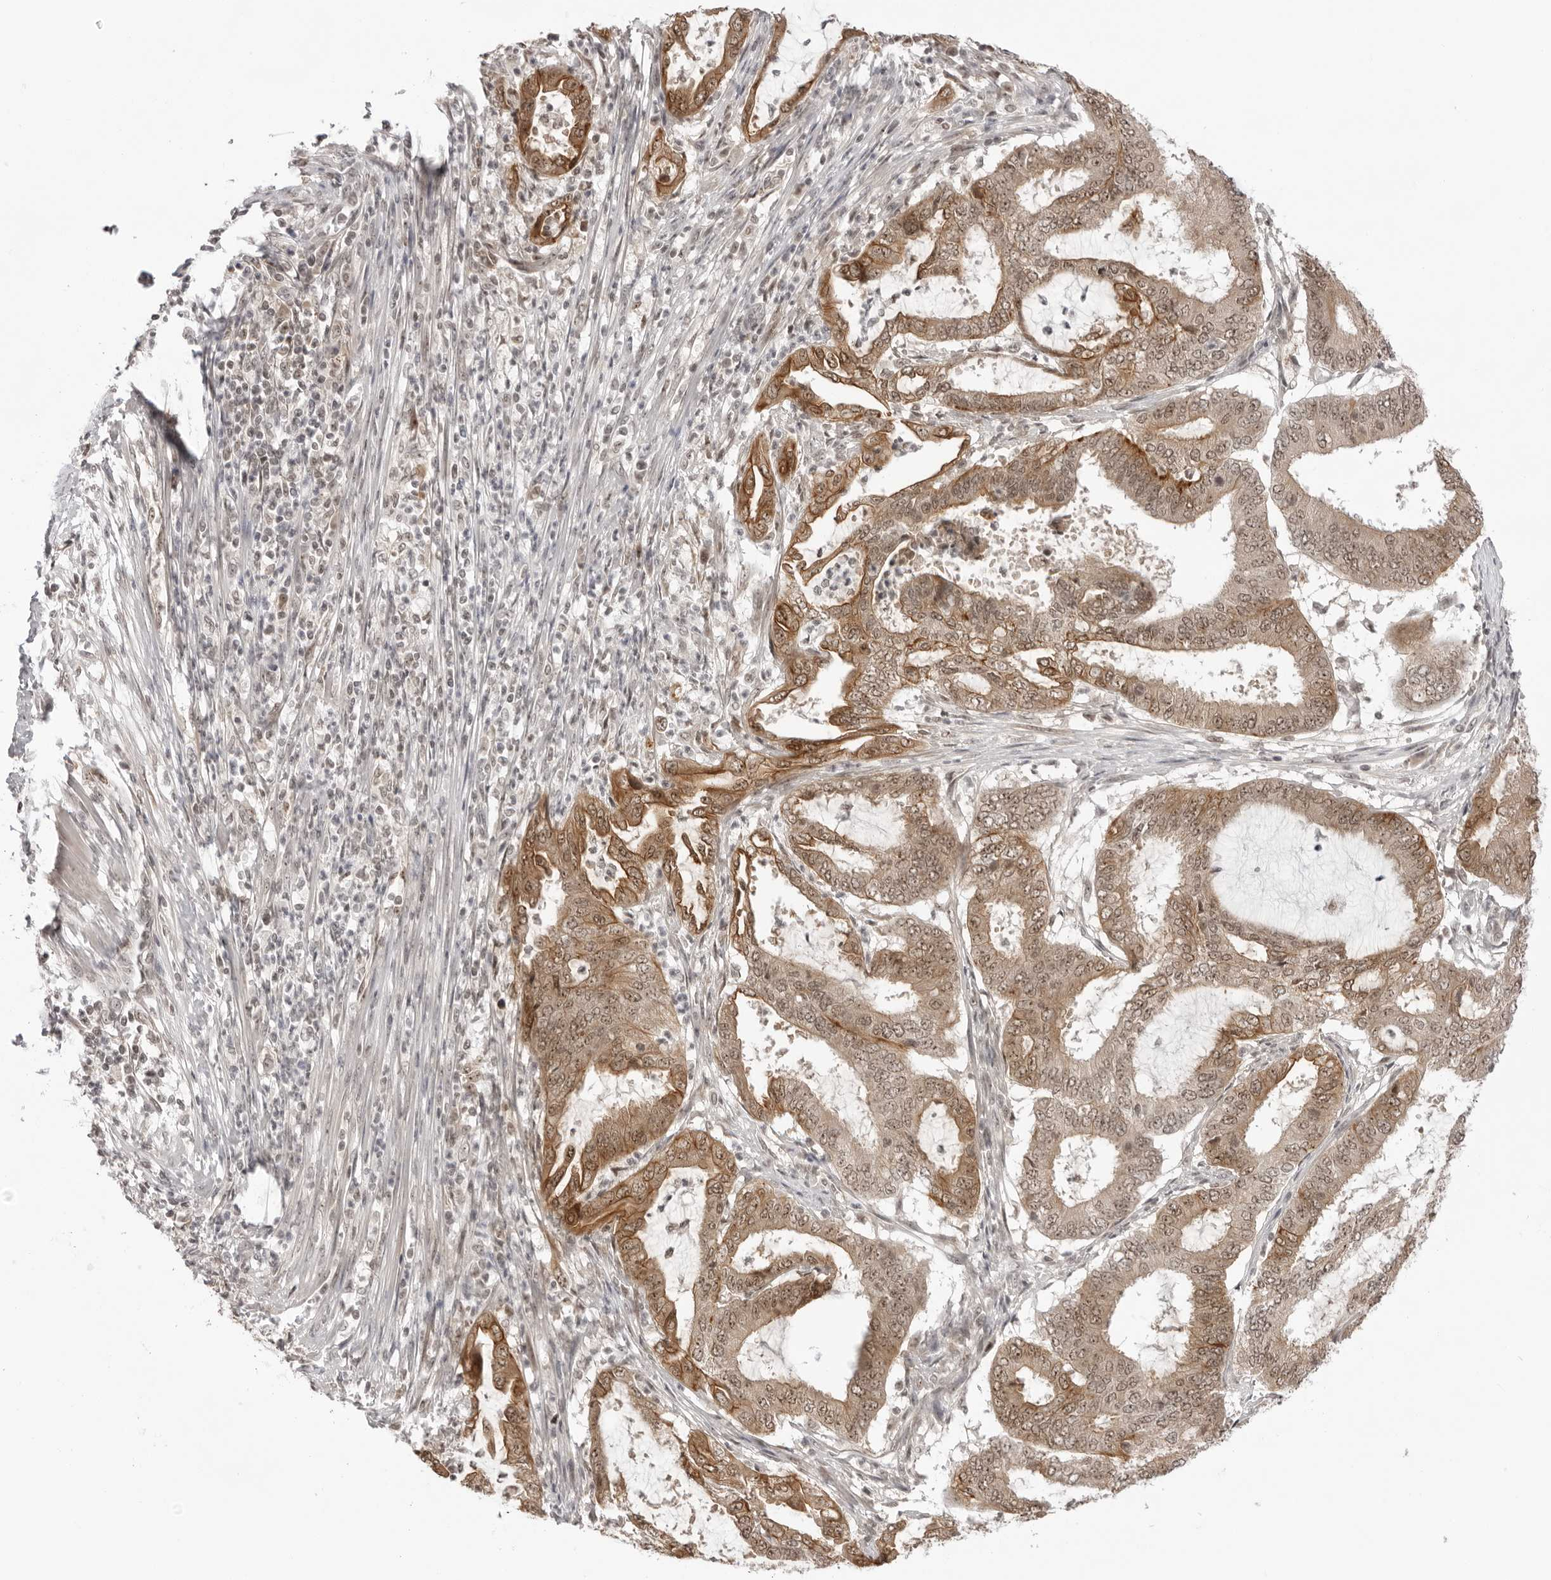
{"staining": {"intensity": "moderate", "quantity": ">75%", "location": "cytoplasmic/membranous,nuclear"}, "tissue": "endometrial cancer", "cell_type": "Tumor cells", "image_type": "cancer", "snomed": [{"axis": "morphology", "description": "Adenocarcinoma, NOS"}, {"axis": "topography", "description": "Endometrium"}], "caption": "This photomicrograph shows immunohistochemistry (IHC) staining of human endometrial adenocarcinoma, with medium moderate cytoplasmic/membranous and nuclear staining in approximately >75% of tumor cells.", "gene": "EXOSC10", "patient": {"sex": "female", "age": 51}}